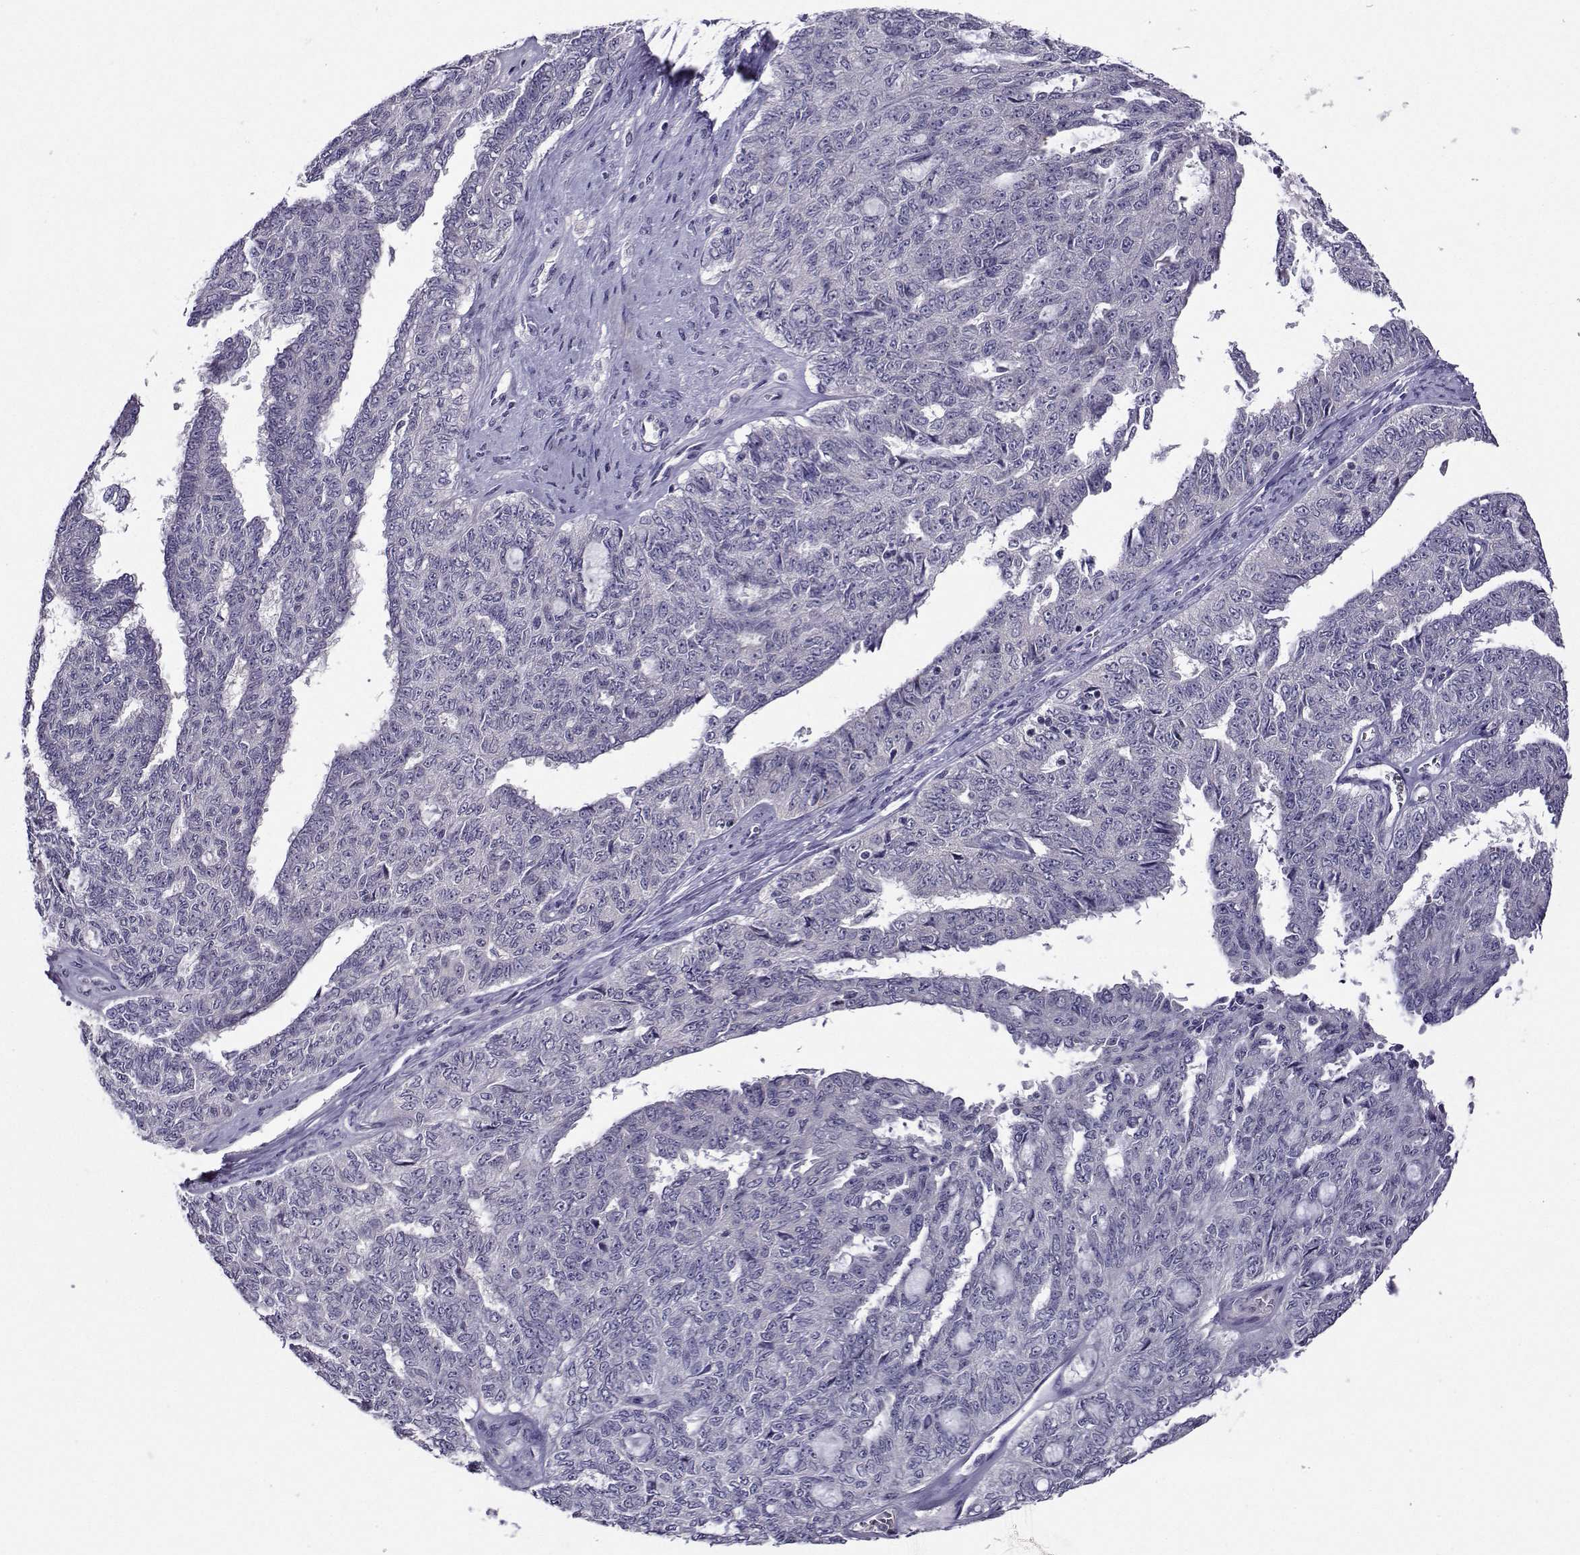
{"staining": {"intensity": "negative", "quantity": "none", "location": "none"}, "tissue": "ovarian cancer", "cell_type": "Tumor cells", "image_type": "cancer", "snomed": [{"axis": "morphology", "description": "Cystadenocarcinoma, serous, NOS"}, {"axis": "topography", "description": "Ovary"}], "caption": "High magnification brightfield microscopy of ovarian cancer (serous cystadenocarcinoma) stained with DAB (3,3'-diaminobenzidine) (brown) and counterstained with hematoxylin (blue): tumor cells show no significant staining.", "gene": "DDX20", "patient": {"sex": "female", "age": 71}}